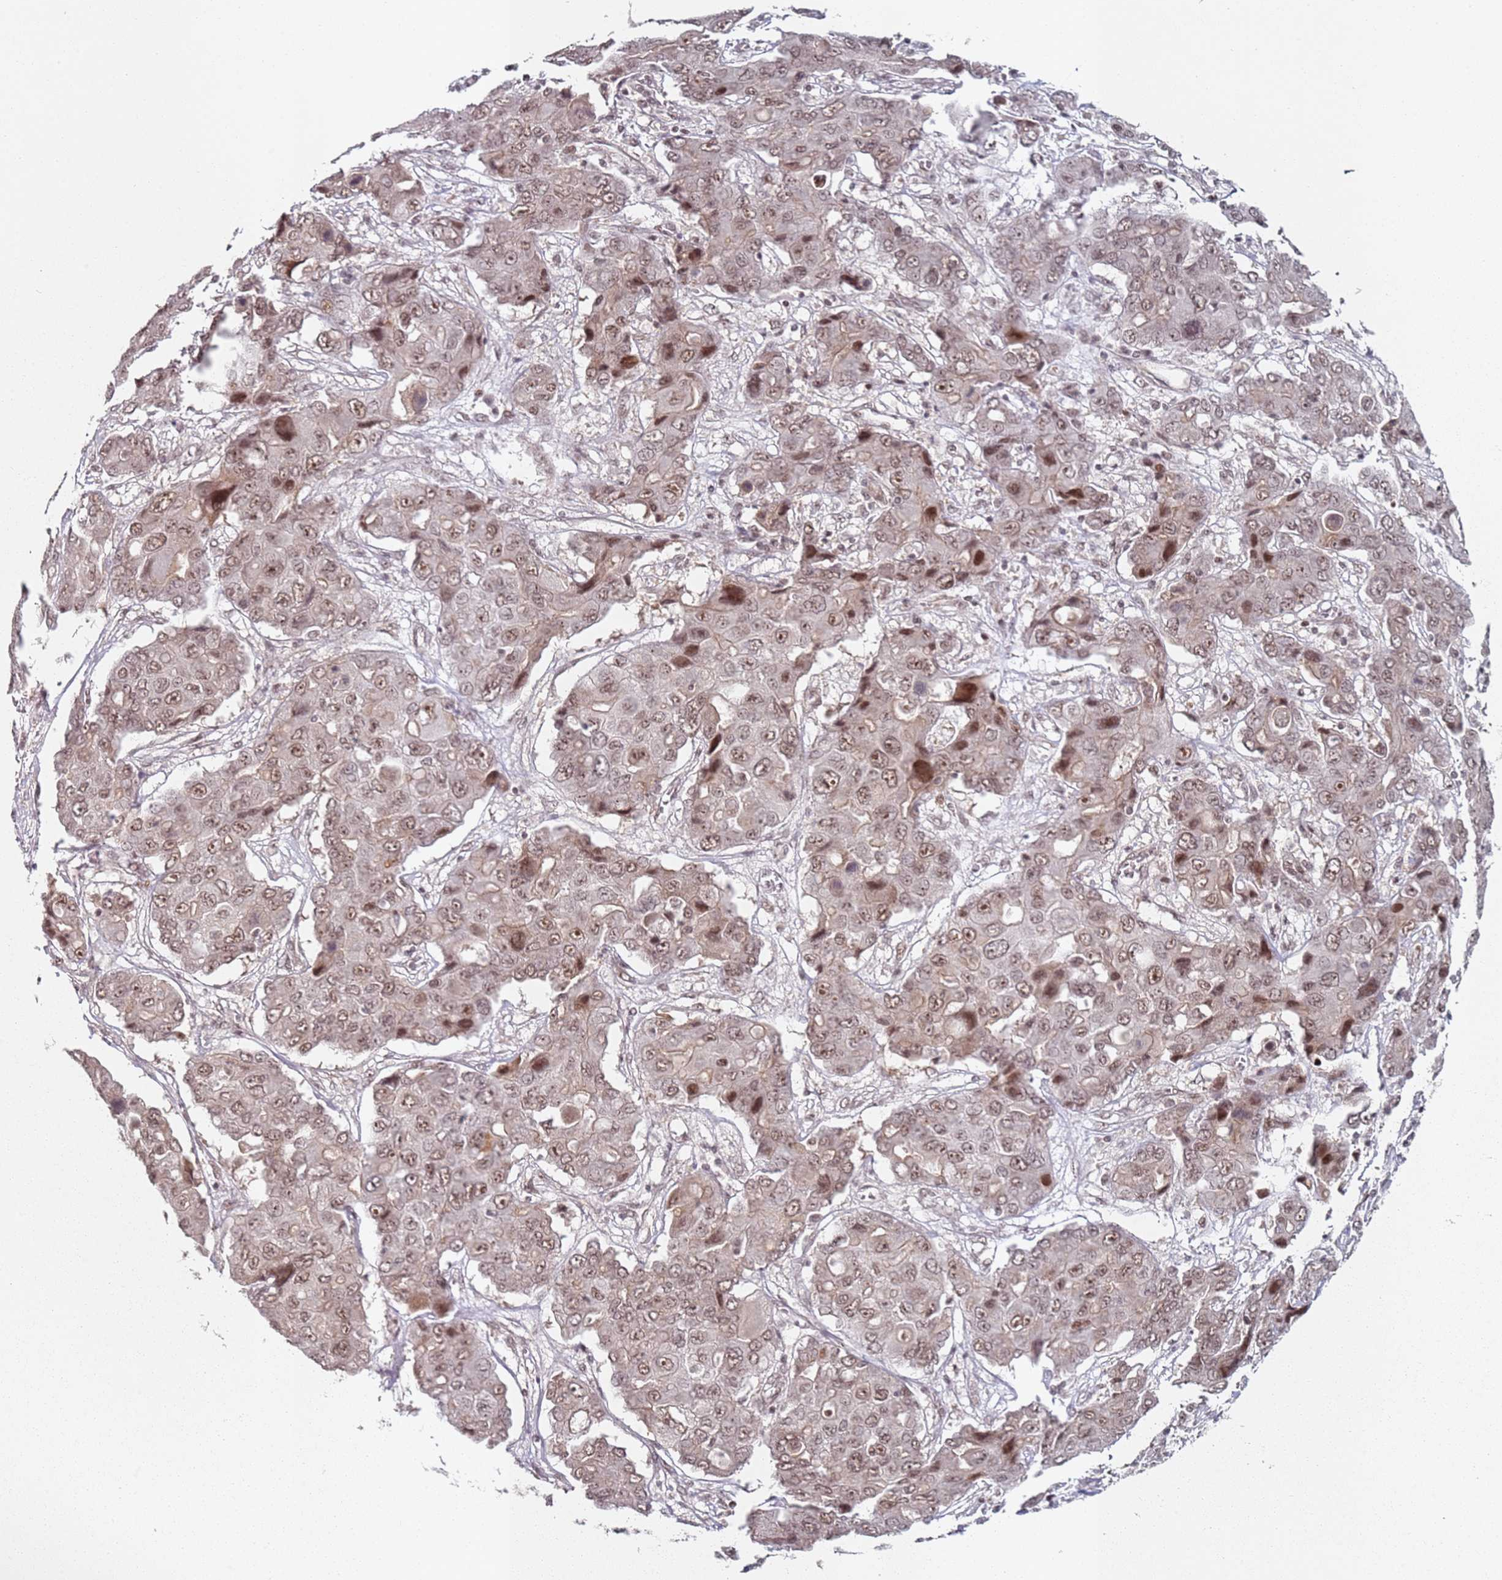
{"staining": {"intensity": "moderate", "quantity": ">75%", "location": "nuclear"}, "tissue": "liver cancer", "cell_type": "Tumor cells", "image_type": "cancer", "snomed": [{"axis": "morphology", "description": "Cholangiocarcinoma"}, {"axis": "topography", "description": "Liver"}], "caption": "Human cholangiocarcinoma (liver) stained with a brown dye exhibits moderate nuclear positive staining in approximately >75% of tumor cells.", "gene": "ATF6B", "patient": {"sex": "male", "age": 67}}